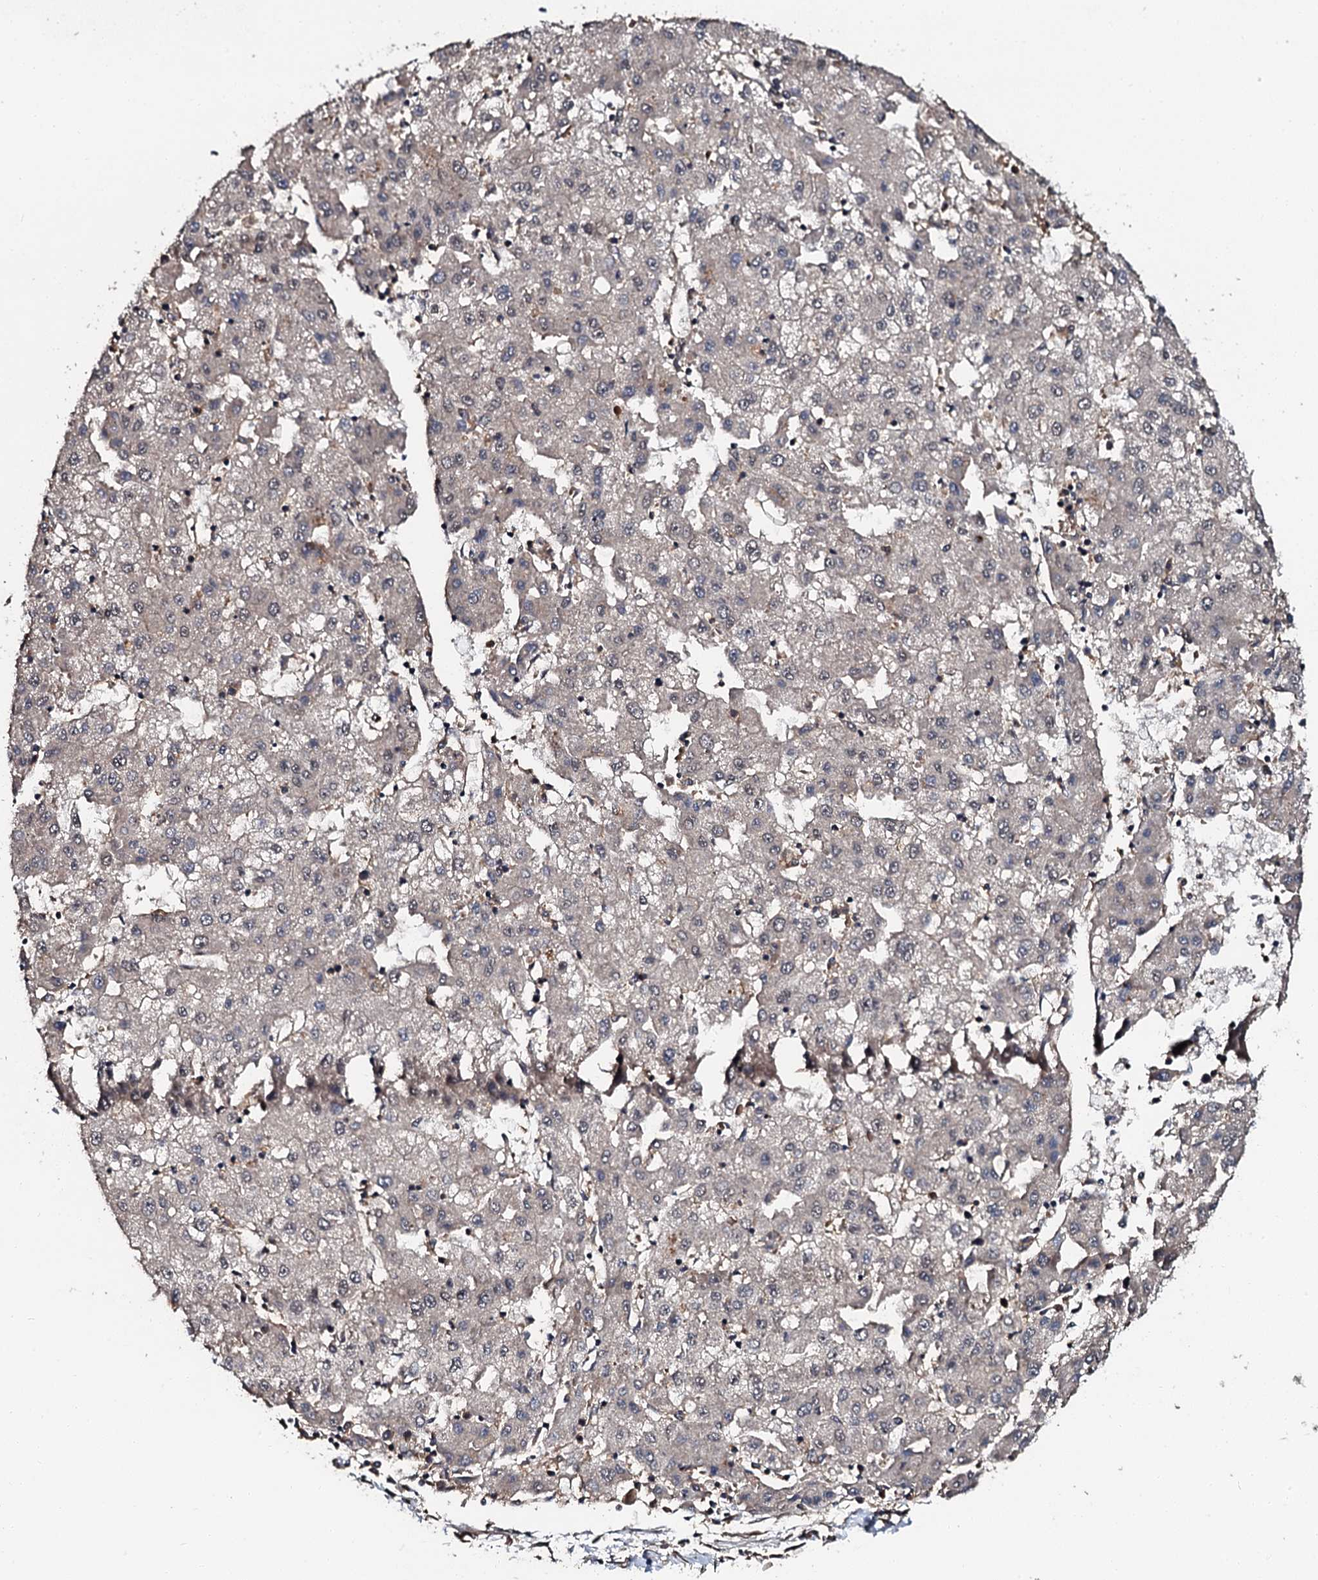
{"staining": {"intensity": "negative", "quantity": "none", "location": "none"}, "tissue": "liver cancer", "cell_type": "Tumor cells", "image_type": "cancer", "snomed": [{"axis": "morphology", "description": "Carcinoma, Hepatocellular, NOS"}, {"axis": "topography", "description": "Liver"}], "caption": "IHC of human hepatocellular carcinoma (liver) reveals no positivity in tumor cells.", "gene": "N4BP1", "patient": {"sex": "male", "age": 72}}